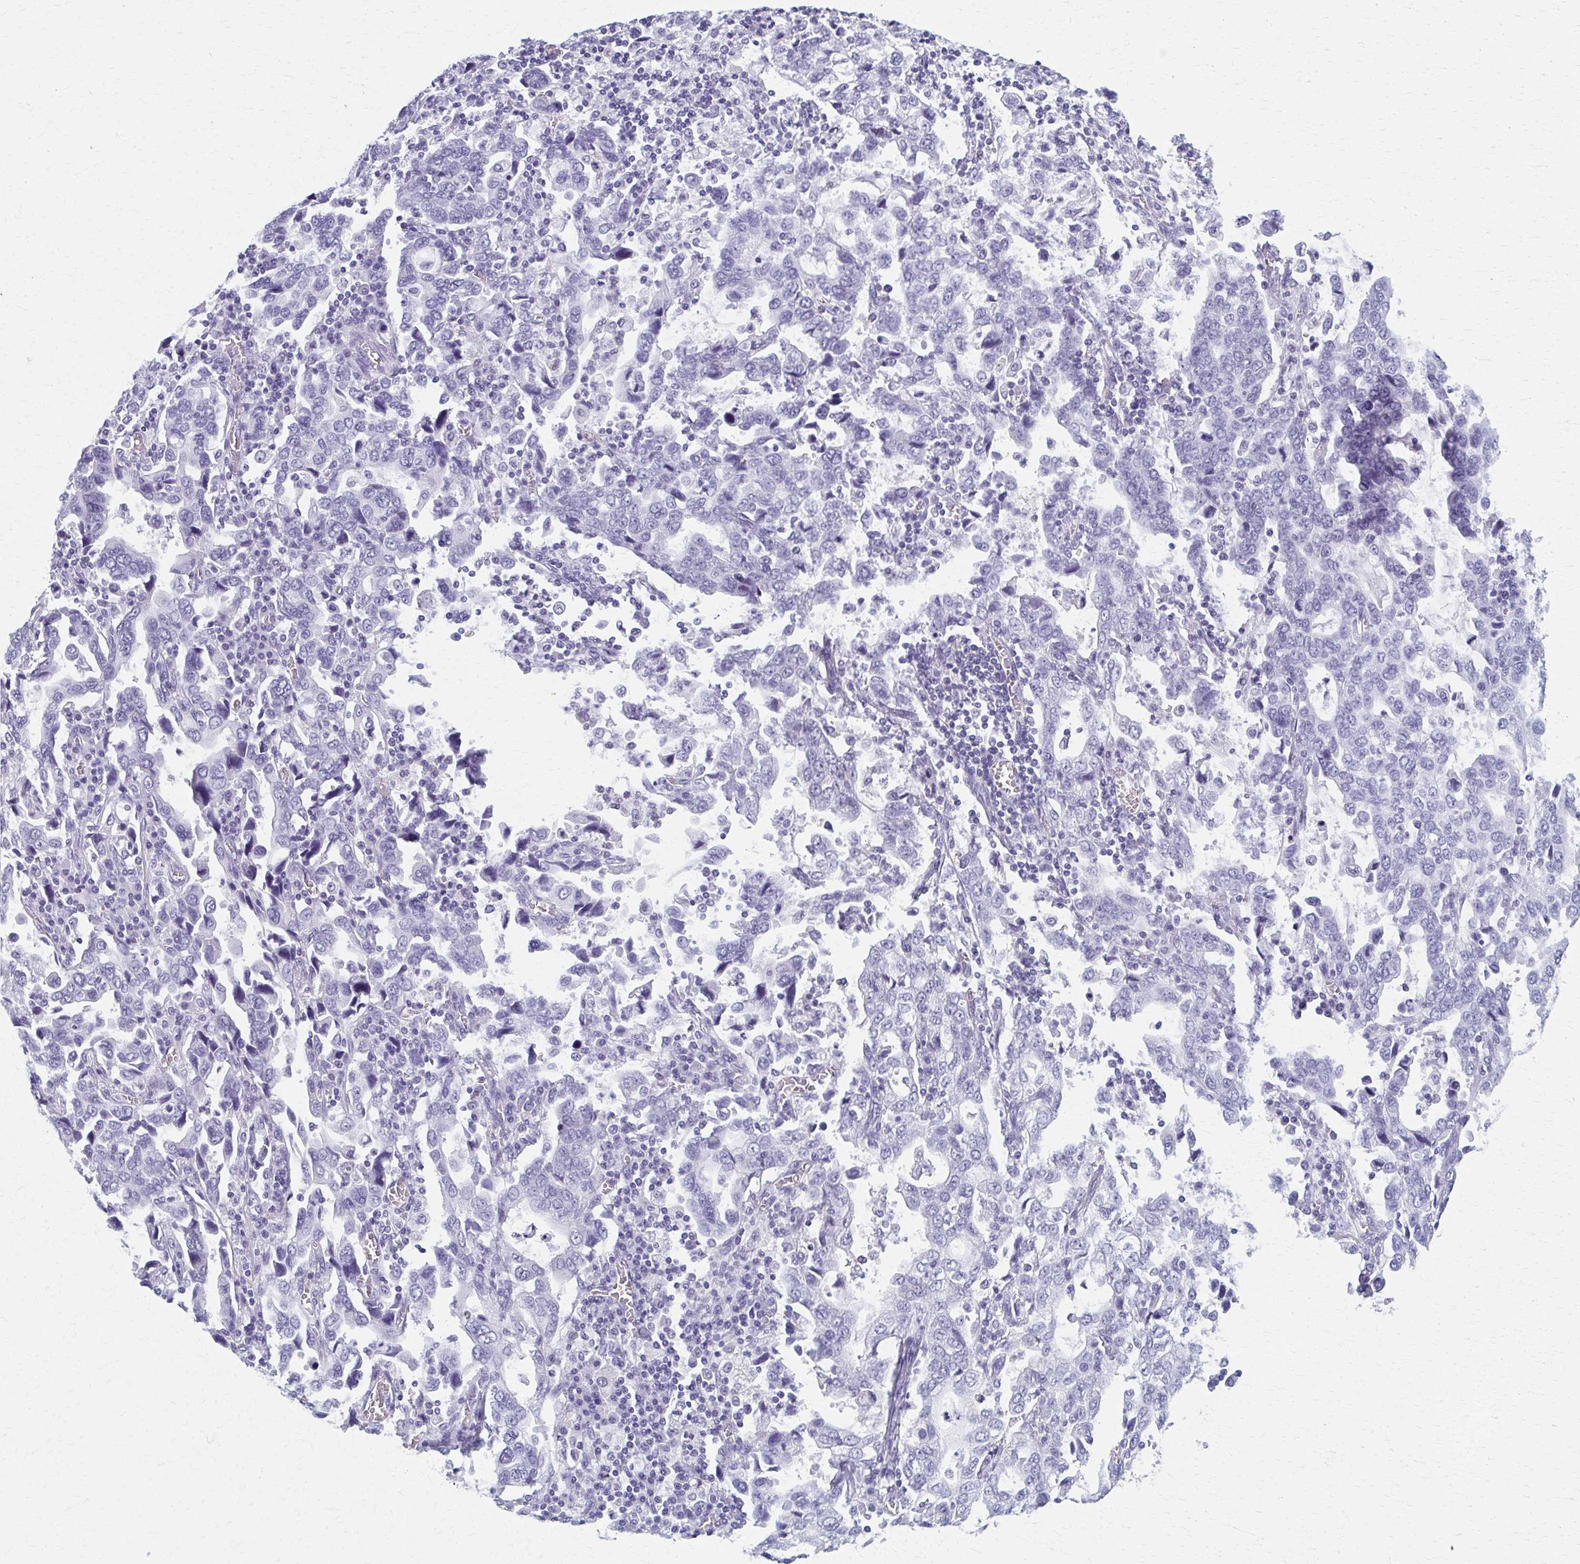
{"staining": {"intensity": "negative", "quantity": "none", "location": "none"}, "tissue": "stomach cancer", "cell_type": "Tumor cells", "image_type": "cancer", "snomed": [{"axis": "morphology", "description": "Adenocarcinoma, NOS"}, {"axis": "topography", "description": "Stomach, upper"}], "caption": "A photomicrograph of stomach cancer (adenocarcinoma) stained for a protein demonstrates no brown staining in tumor cells. (Brightfield microscopy of DAB (3,3'-diaminobenzidine) immunohistochemistry (IHC) at high magnification).", "gene": "MPLKIP", "patient": {"sex": "male", "age": 85}}